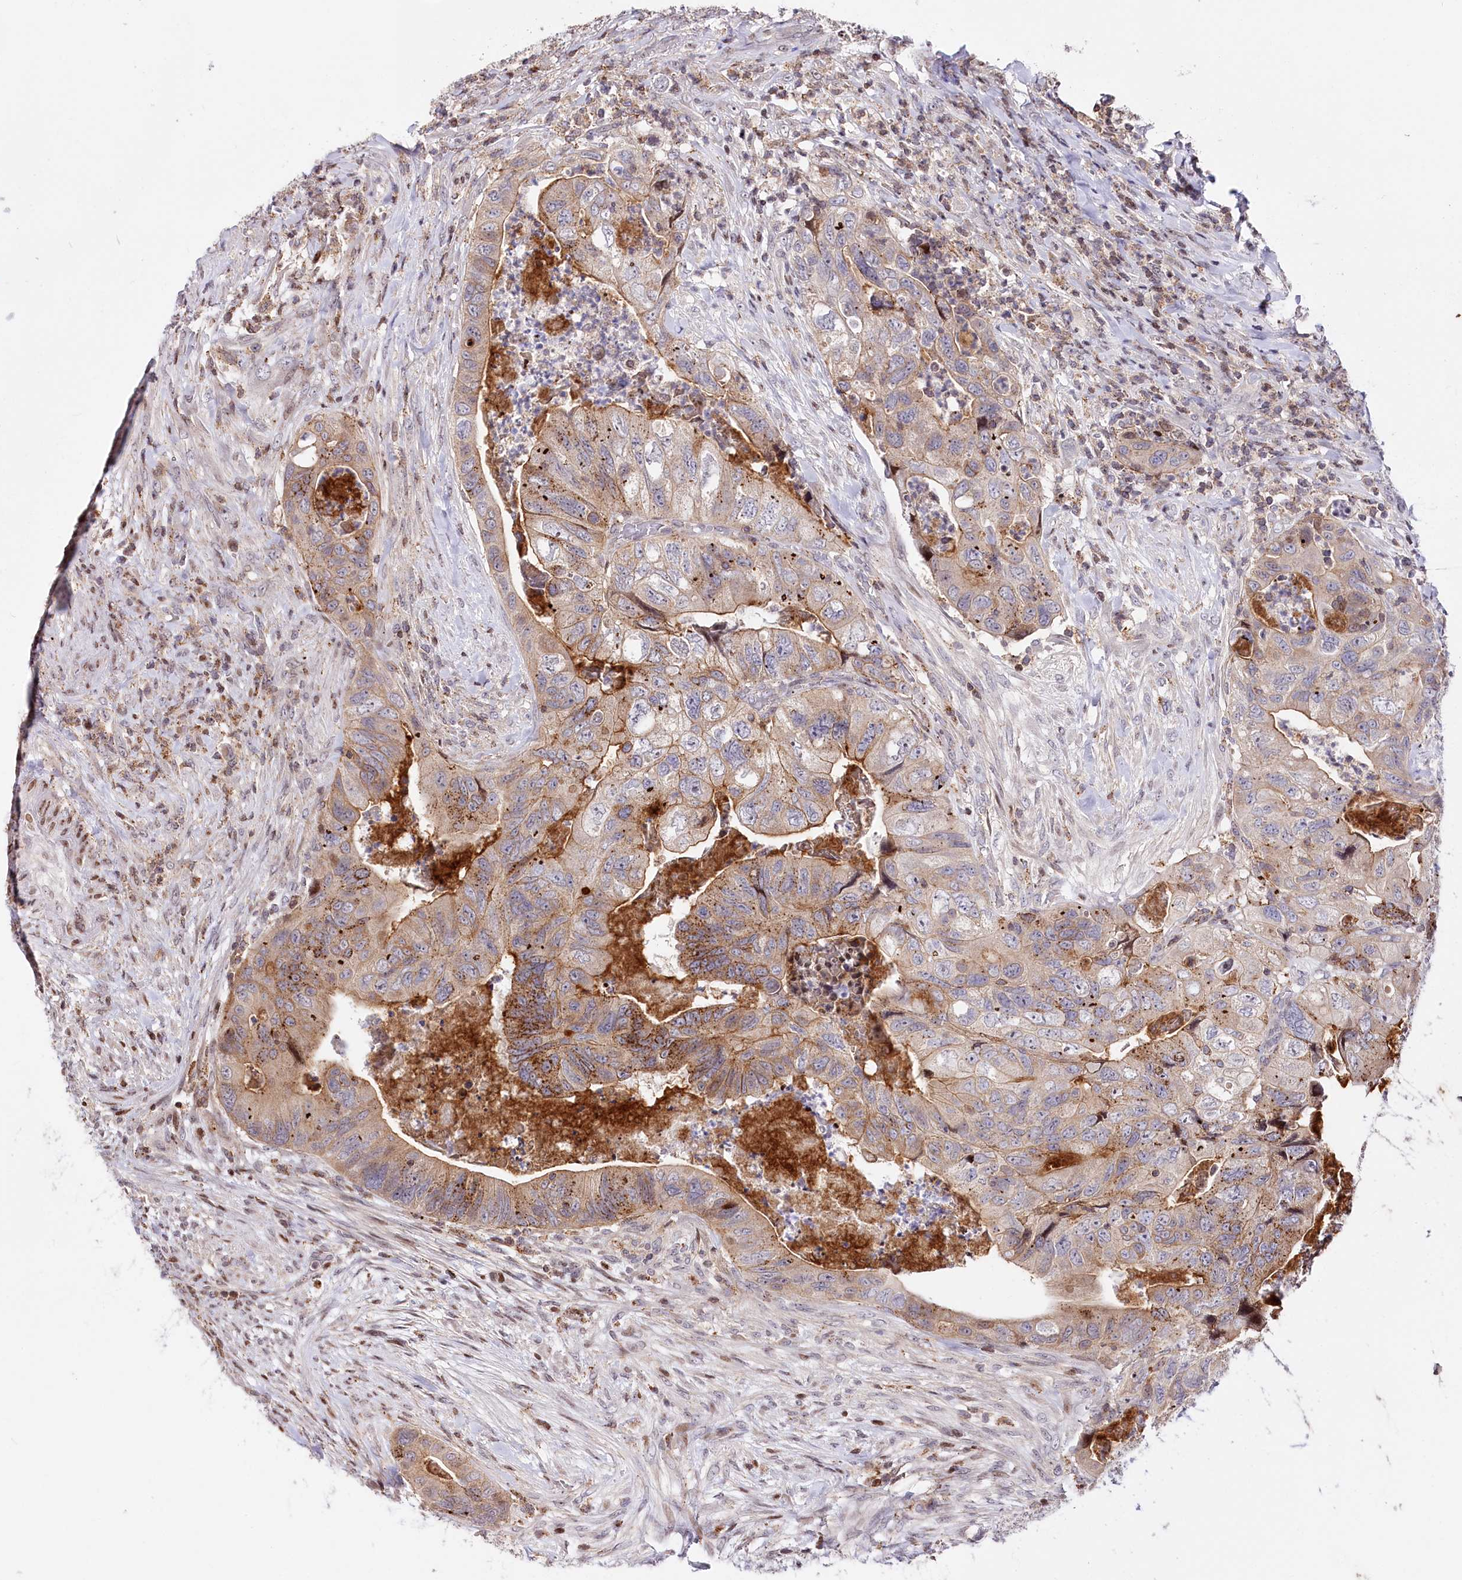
{"staining": {"intensity": "moderate", "quantity": "25%-75%", "location": "cytoplasmic/membranous"}, "tissue": "colorectal cancer", "cell_type": "Tumor cells", "image_type": "cancer", "snomed": [{"axis": "morphology", "description": "Adenocarcinoma, NOS"}, {"axis": "topography", "description": "Rectum"}], "caption": "Immunohistochemical staining of adenocarcinoma (colorectal) demonstrates medium levels of moderate cytoplasmic/membranous staining in about 25%-75% of tumor cells.", "gene": "ZFYVE27", "patient": {"sex": "male", "age": 63}}